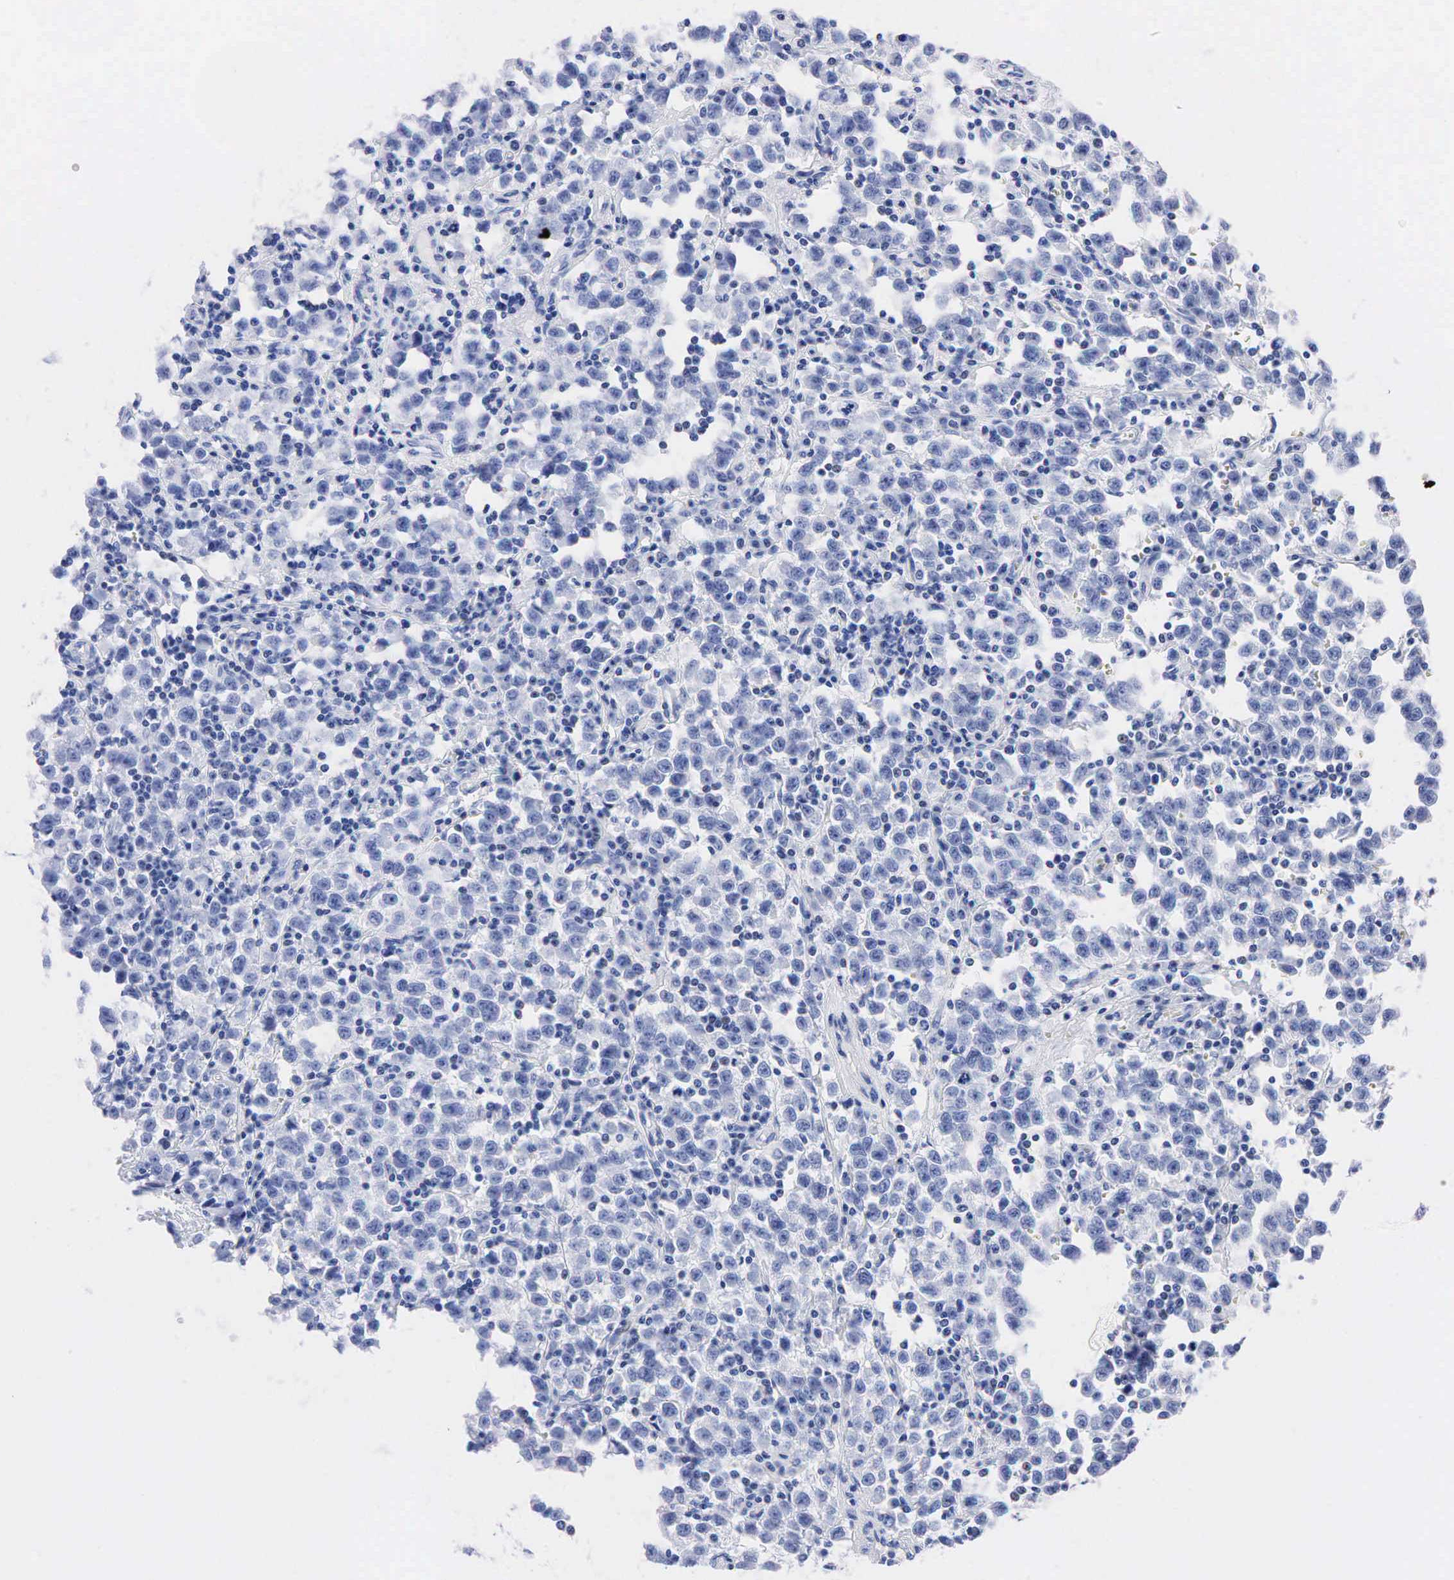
{"staining": {"intensity": "negative", "quantity": "none", "location": "none"}, "tissue": "testis cancer", "cell_type": "Tumor cells", "image_type": "cancer", "snomed": [{"axis": "morphology", "description": "Seminoma, NOS"}, {"axis": "topography", "description": "Testis"}], "caption": "DAB (3,3'-diaminobenzidine) immunohistochemical staining of testis cancer (seminoma) shows no significant expression in tumor cells.", "gene": "PTH", "patient": {"sex": "male", "age": 35}}